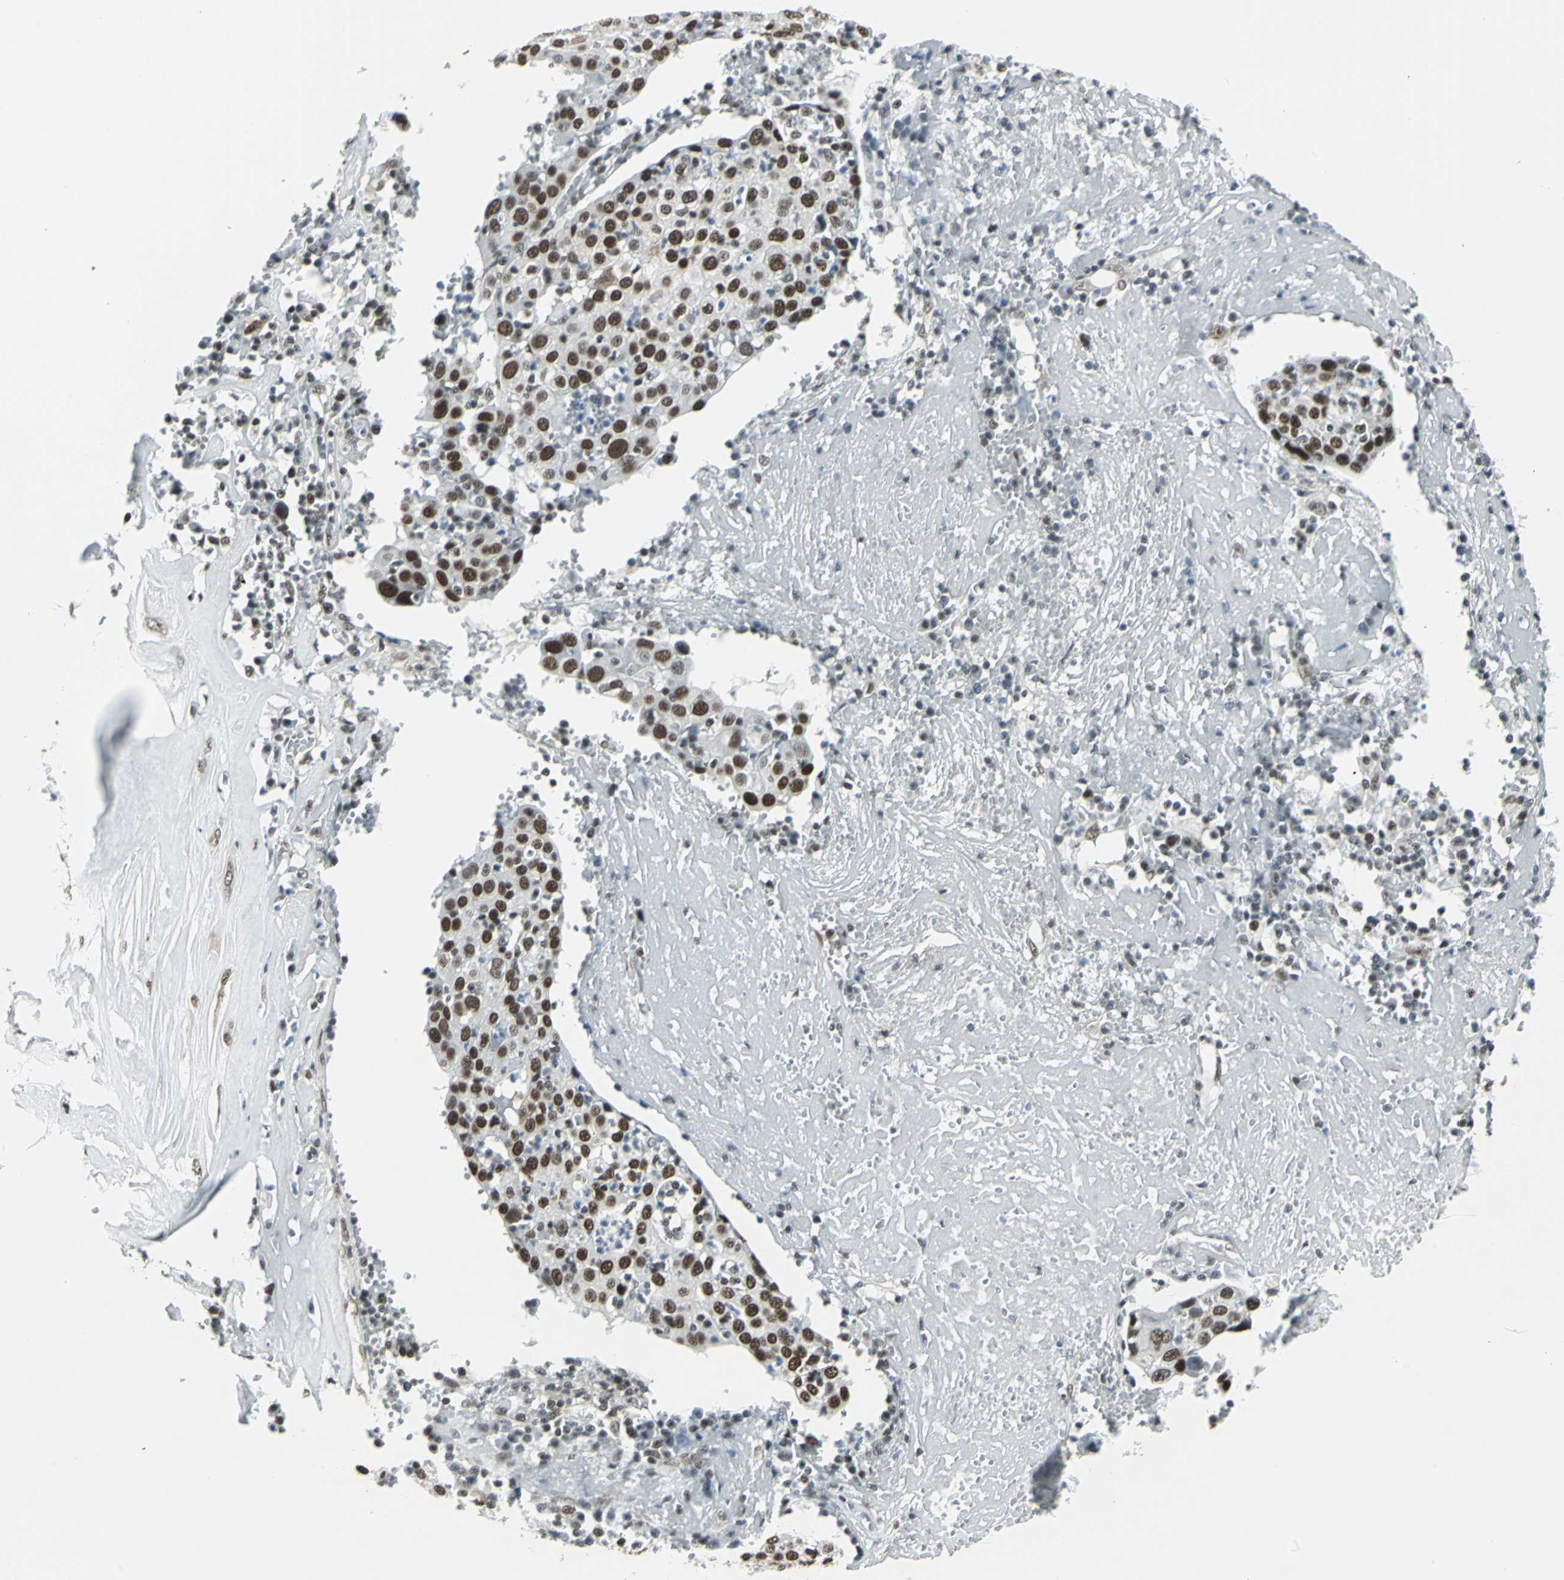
{"staining": {"intensity": "strong", "quantity": ">75%", "location": "nuclear"}, "tissue": "head and neck cancer", "cell_type": "Tumor cells", "image_type": "cancer", "snomed": [{"axis": "morphology", "description": "Adenocarcinoma, NOS"}, {"axis": "topography", "description": "Salivary gland"}, {"axis": "topography", "description": "Head-Neck"}], "caption": "A photomicrograph of head and neck cancer (adenocarcinoma) stained for a protein displays strong nuclear brown staining in tumor cells.", "gene": "ADNP", "patient": {"sex": "female", "age": 65}}